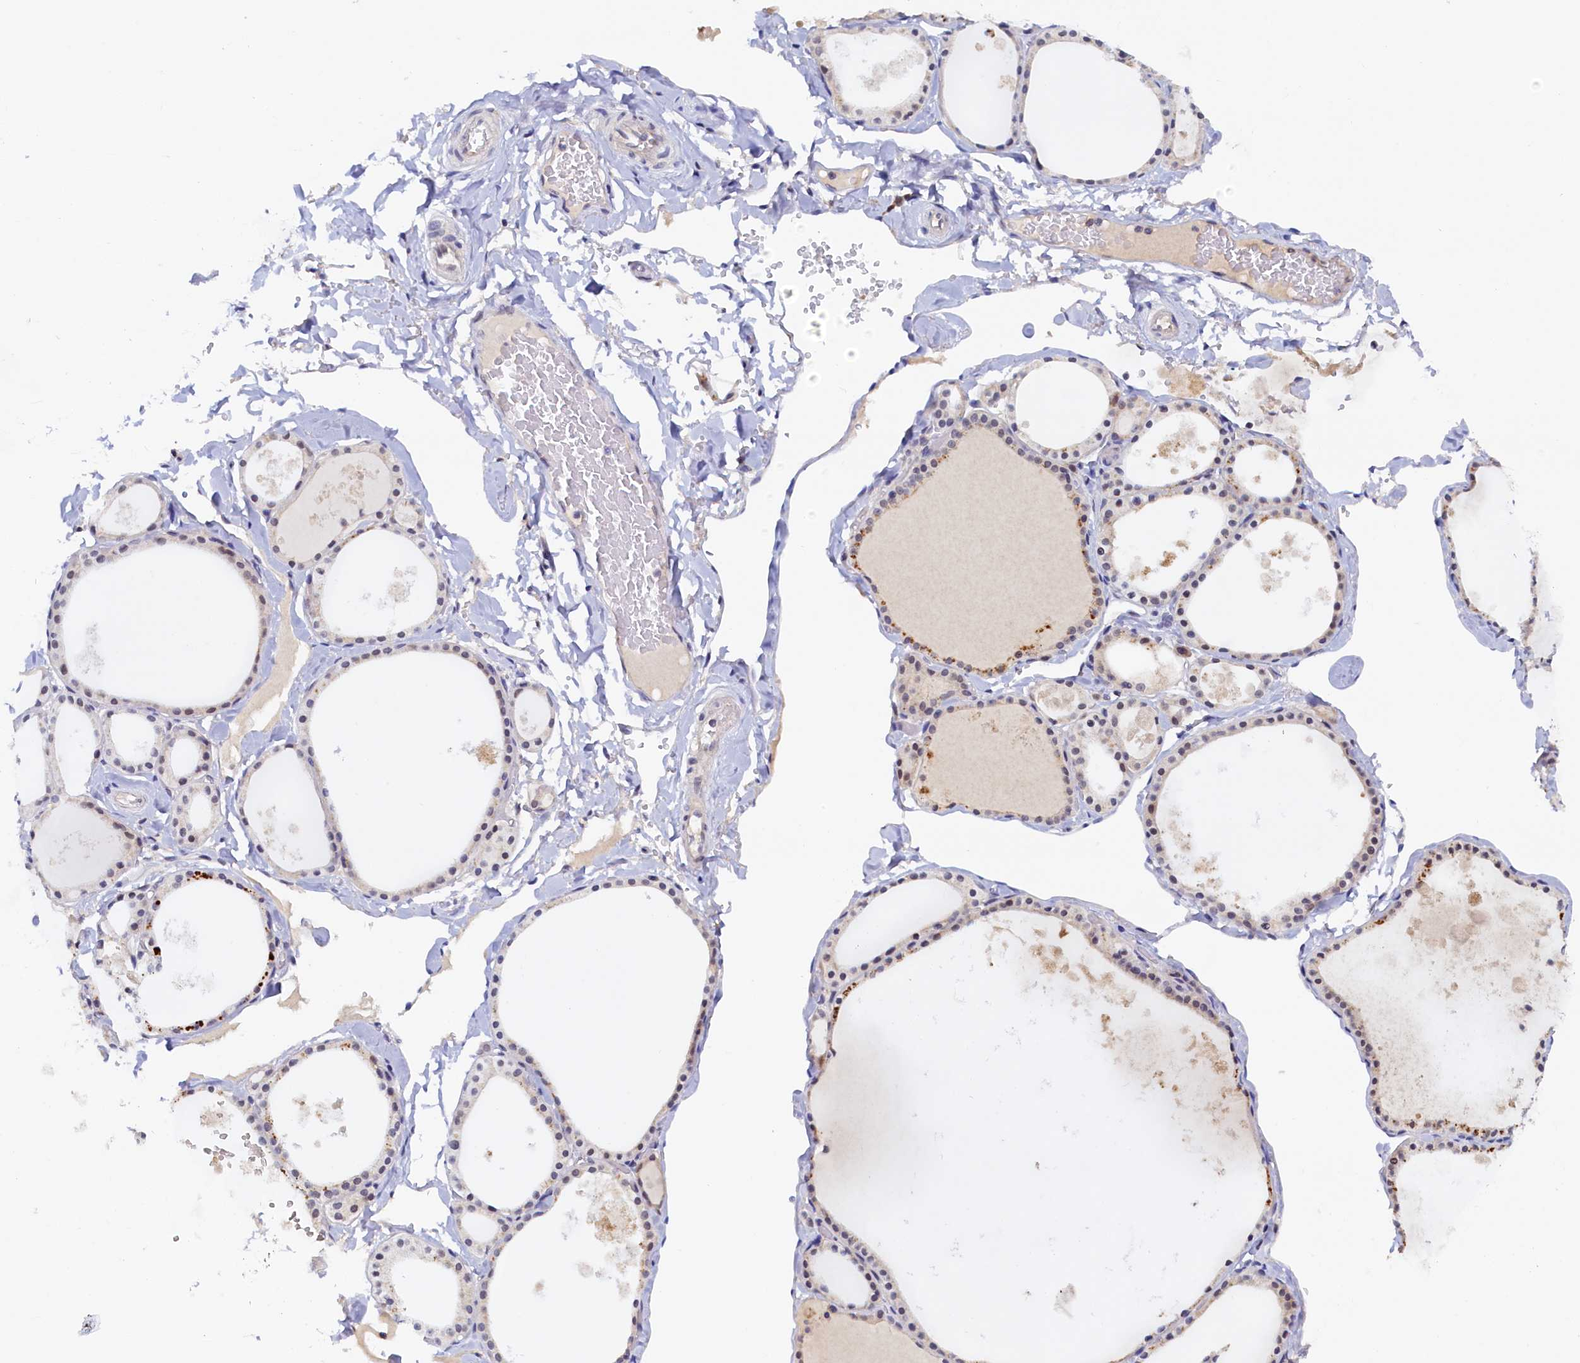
{"staining": {"intensity": "negative", "quantity": "none", "location": "none"}, "tissue": "thyroid gland", "cell_type": "Glandular cells", "image_type": "normal", "snomed": [{"axis": "morphology", "description": "Normal tissue, NOS"}, {"axis": "topography", "description": "Thyroid gland"}], "caption": "The micrograph reveals no staining of glandular cells in normal thyroid gland. (DAB IHC visualized using brightfield microscopy, high magnification).", "gene": "PAAF1", "patient": {"sex": "male", "age": 56}}